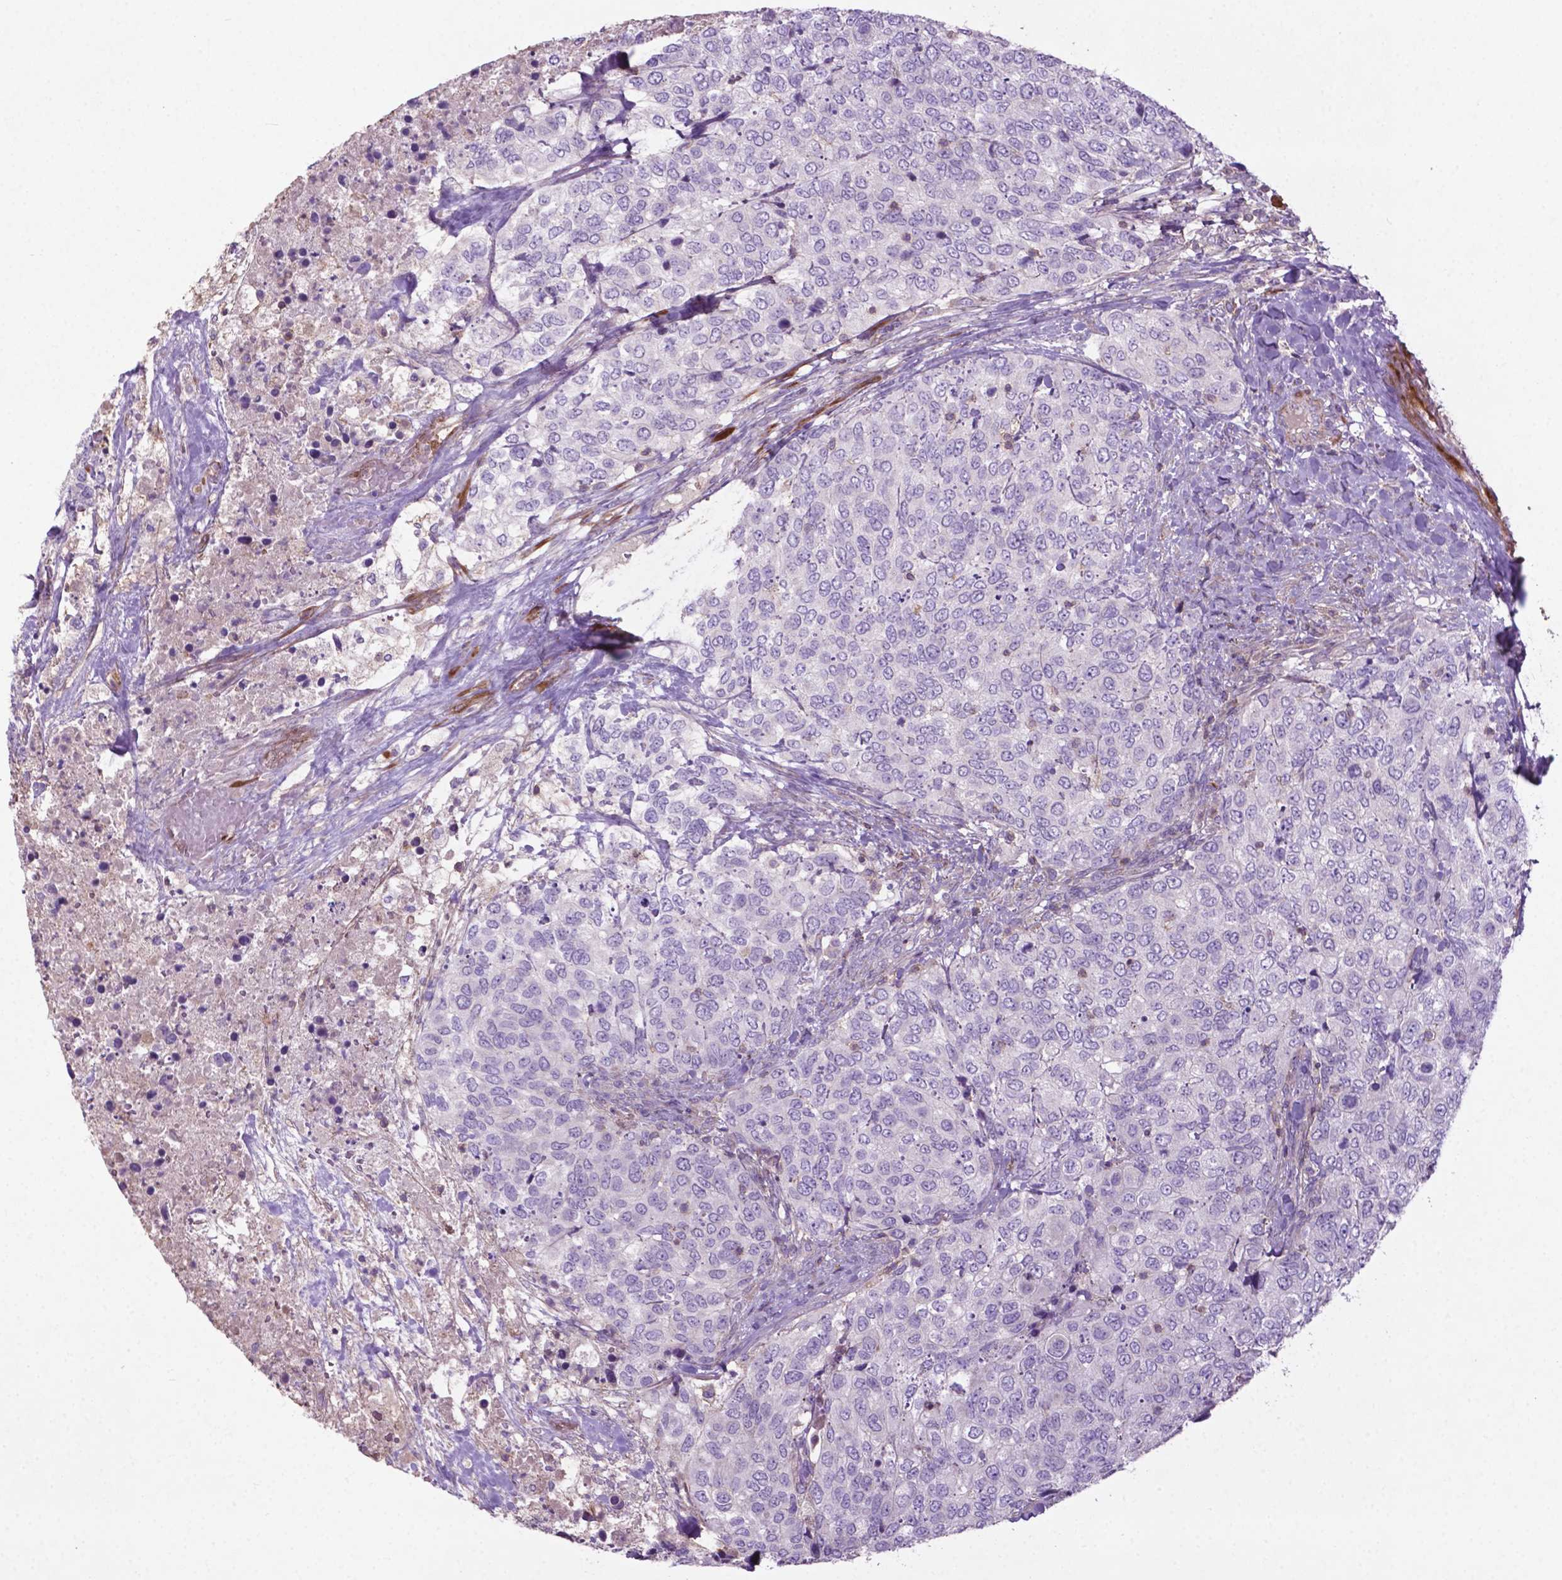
{"staining": {"intensity": "negative", "quantity": "none", "location": "none"}, "tissue": "urothelial cancer", "cell_type": "Tumor cells", "image_type": "cancer", "snomed": [{"axis": "morphology", "description": "Urothelial carcinoma, High grade"}, {"axis": "topography", "description": "Urinary bladder"}], "caption": "Urothelial cancer was stained to show a protein in brown. There is no significant positivity in tumor cells.", "gene": "BMP4", "patient": {"sex": "female", "age": 78}}